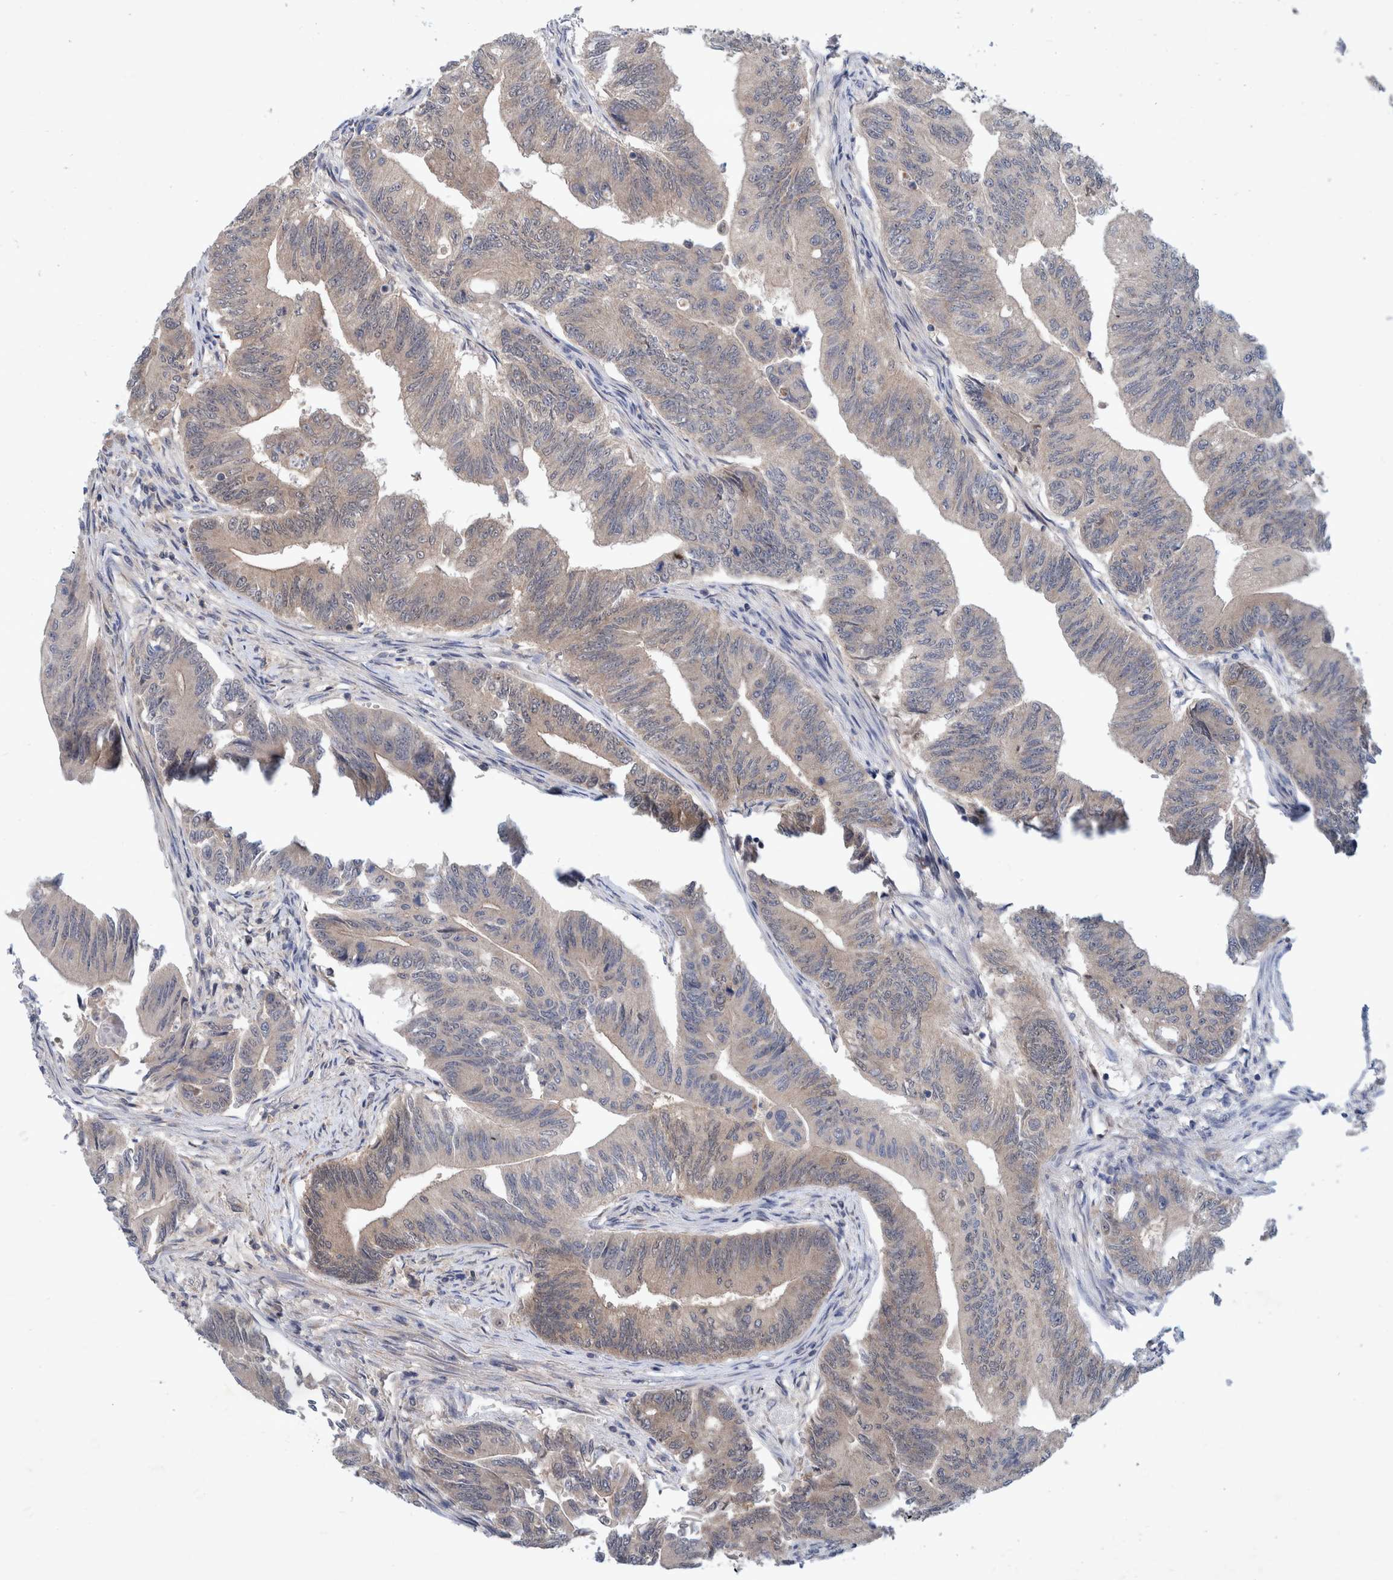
{"staining": {"intensity": "weak", "quantity": "<25%", "location": "cytoplasmic/membranous"}, "tissue": "colorectal cancer", "cell_type": "Tumor cells", "image_type": "cancer", "snomed": [{"axis": "morphology", "description": "Adenoma, NOS"}, {"axis": "morphology", "description": "Adenocarcinoma, NOS"}, {"axis": "topography", "description": "Colon"}], "caption": "High magnification brightfield microscopy of colorectal cancer stained with DAB (brown) and counterstained with hematoxylin (blue): tumor cells show no significant staining. (Brightfield microscopy of DAB immunohistochemistry at high magnification).", "gene": "PLPBP", "patient": {"sex": "male", "age": 79}}